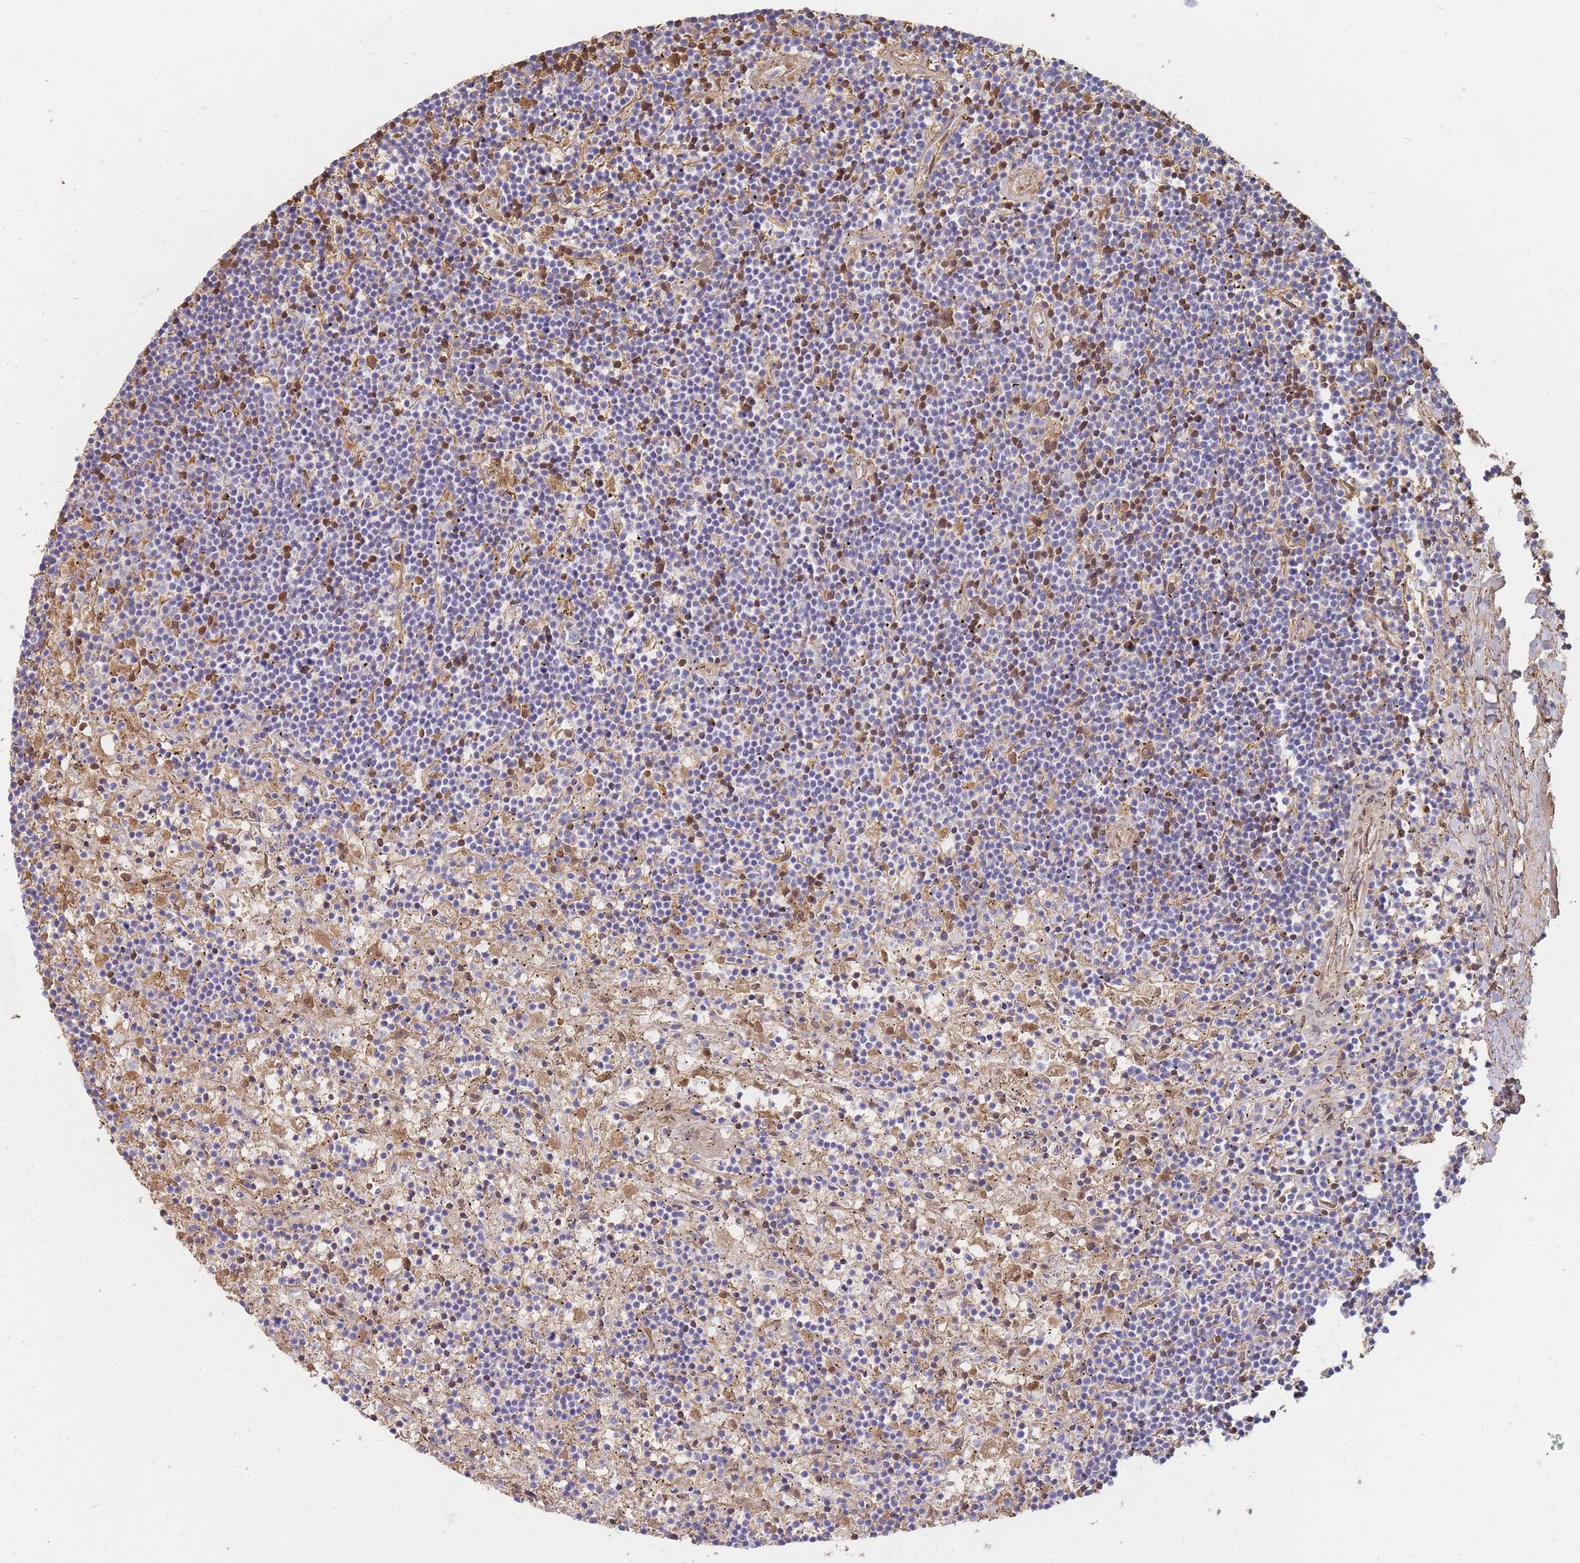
{"staining": {"intensity": "moderate", "quantity": "<25%", "location": "cytoplasmic/membranous,nuclear"}, "tissue": "lymphoma", "cell_type": "Tumor cells", "image_type": "cancer", "snomed": [{"axis": "morphology", "description": "Malignant lymphoma, non-Hodgkin's type, Low grade"}, {"axis": "topography", "description": "Spleen"}], "caption": "The histopathology image demonstrates staining of lymphoma, revealing moderate cytoplasmic/membranous and nuclear protein positivity (brown color) within tumor cells.", "gene": "HBG2", "patient": {"sex": "male", "age": 76}}